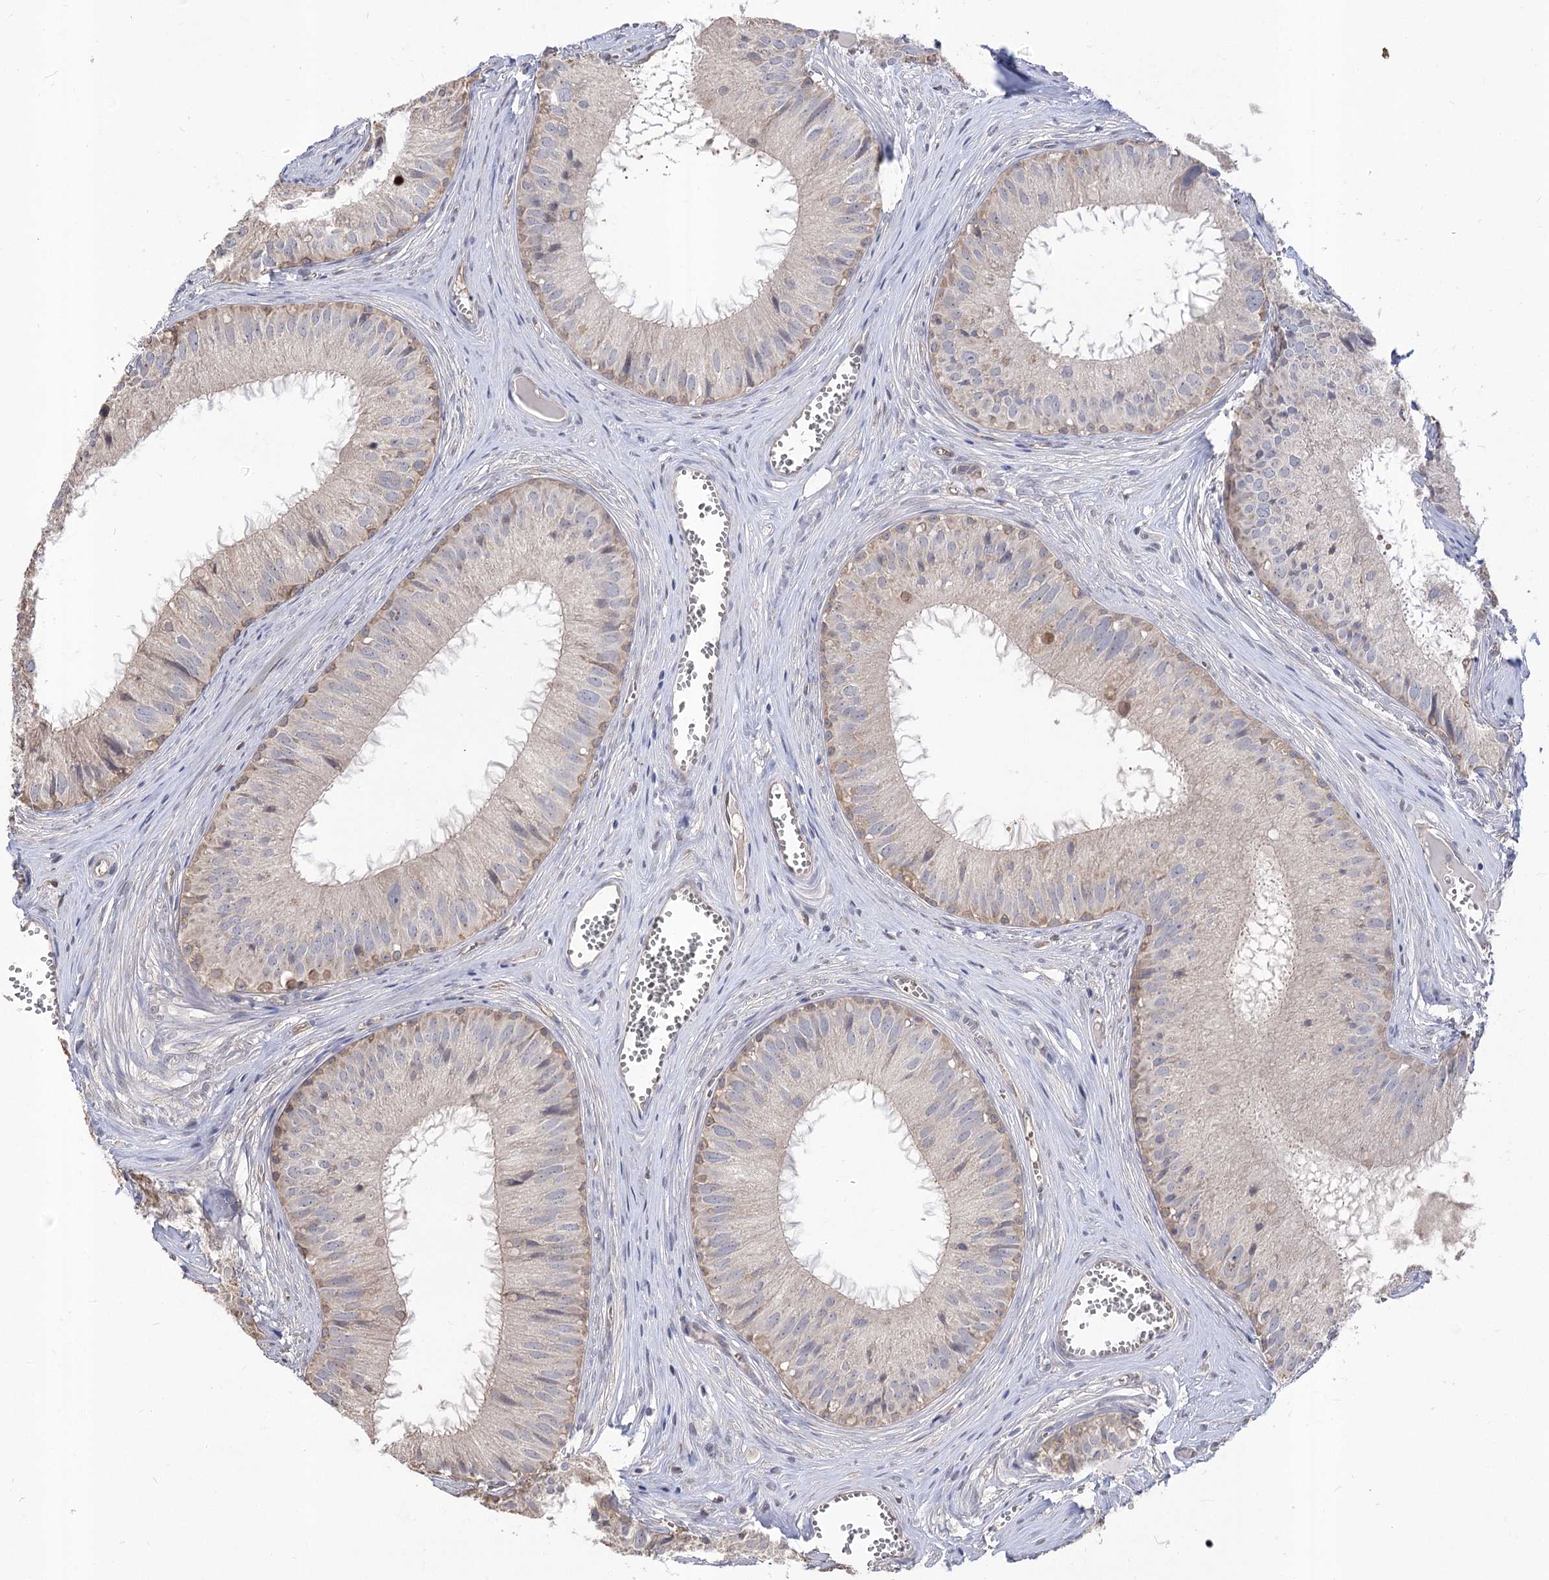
{"staining": {"intensity": "moderate", "quantity": "25%-75%", "location": "cytoplasmic/membranous"}, "tissue": "epididymis", "cell_type": "Glandular cells", "image_type": "normal", "snomed": [{"axis": "morphology", "description": "Normal tissue, NOS"}, {"axis": "topography", "description": "Epididymis"}], "caption": "Moderate cytoplasmic/membranous staining for a protein is present in about 25%-75% of glandular cells of benign epididymis using immunohistochemistry (IHC).", "gene": "R3HDM2", "patient": {"sex": "male", "age": 36}}